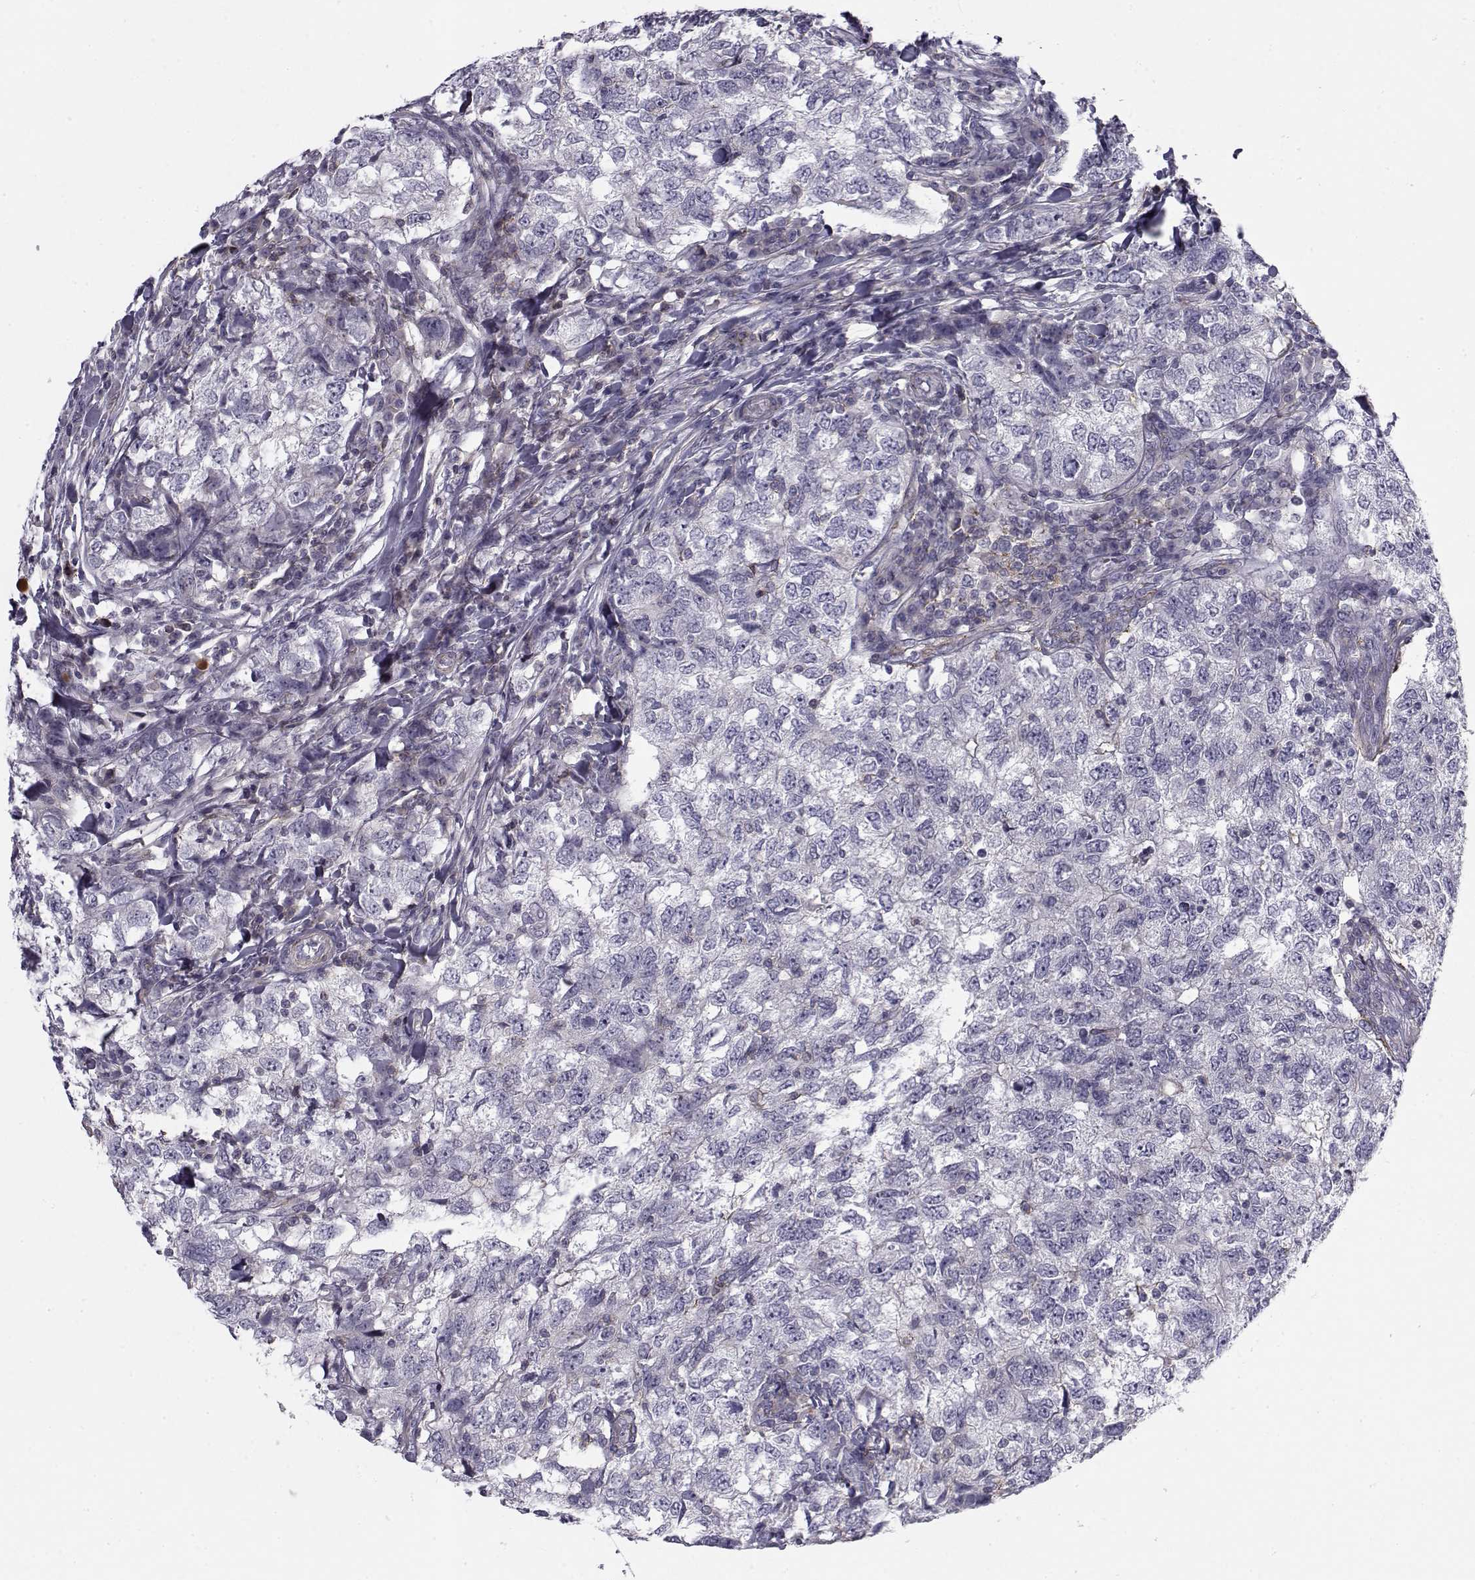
{"staining": {"intensity": "negative", "quantity": "none", "location": "none"}, "tissue": "breast cancer", "cell_type": "Tumor cells", "image_type": "cancer", "snomed": [{"axis": "morphology", "description": "Duct carcinoma"}, {"axis": "topography", "description": "Breast"}], "caption": "High magnification brightfield microscopy of infiltrating ductal carcinoma (breast) stained with DAB (brown) and counterstained with hematoxylin (blue): tumor cells show no significant staining. (Brightfield microscopy of DAB immunohistochemistry at high magnification).", "gene": "LRRC27", "patient": {"sex": "female", "age": 30}}